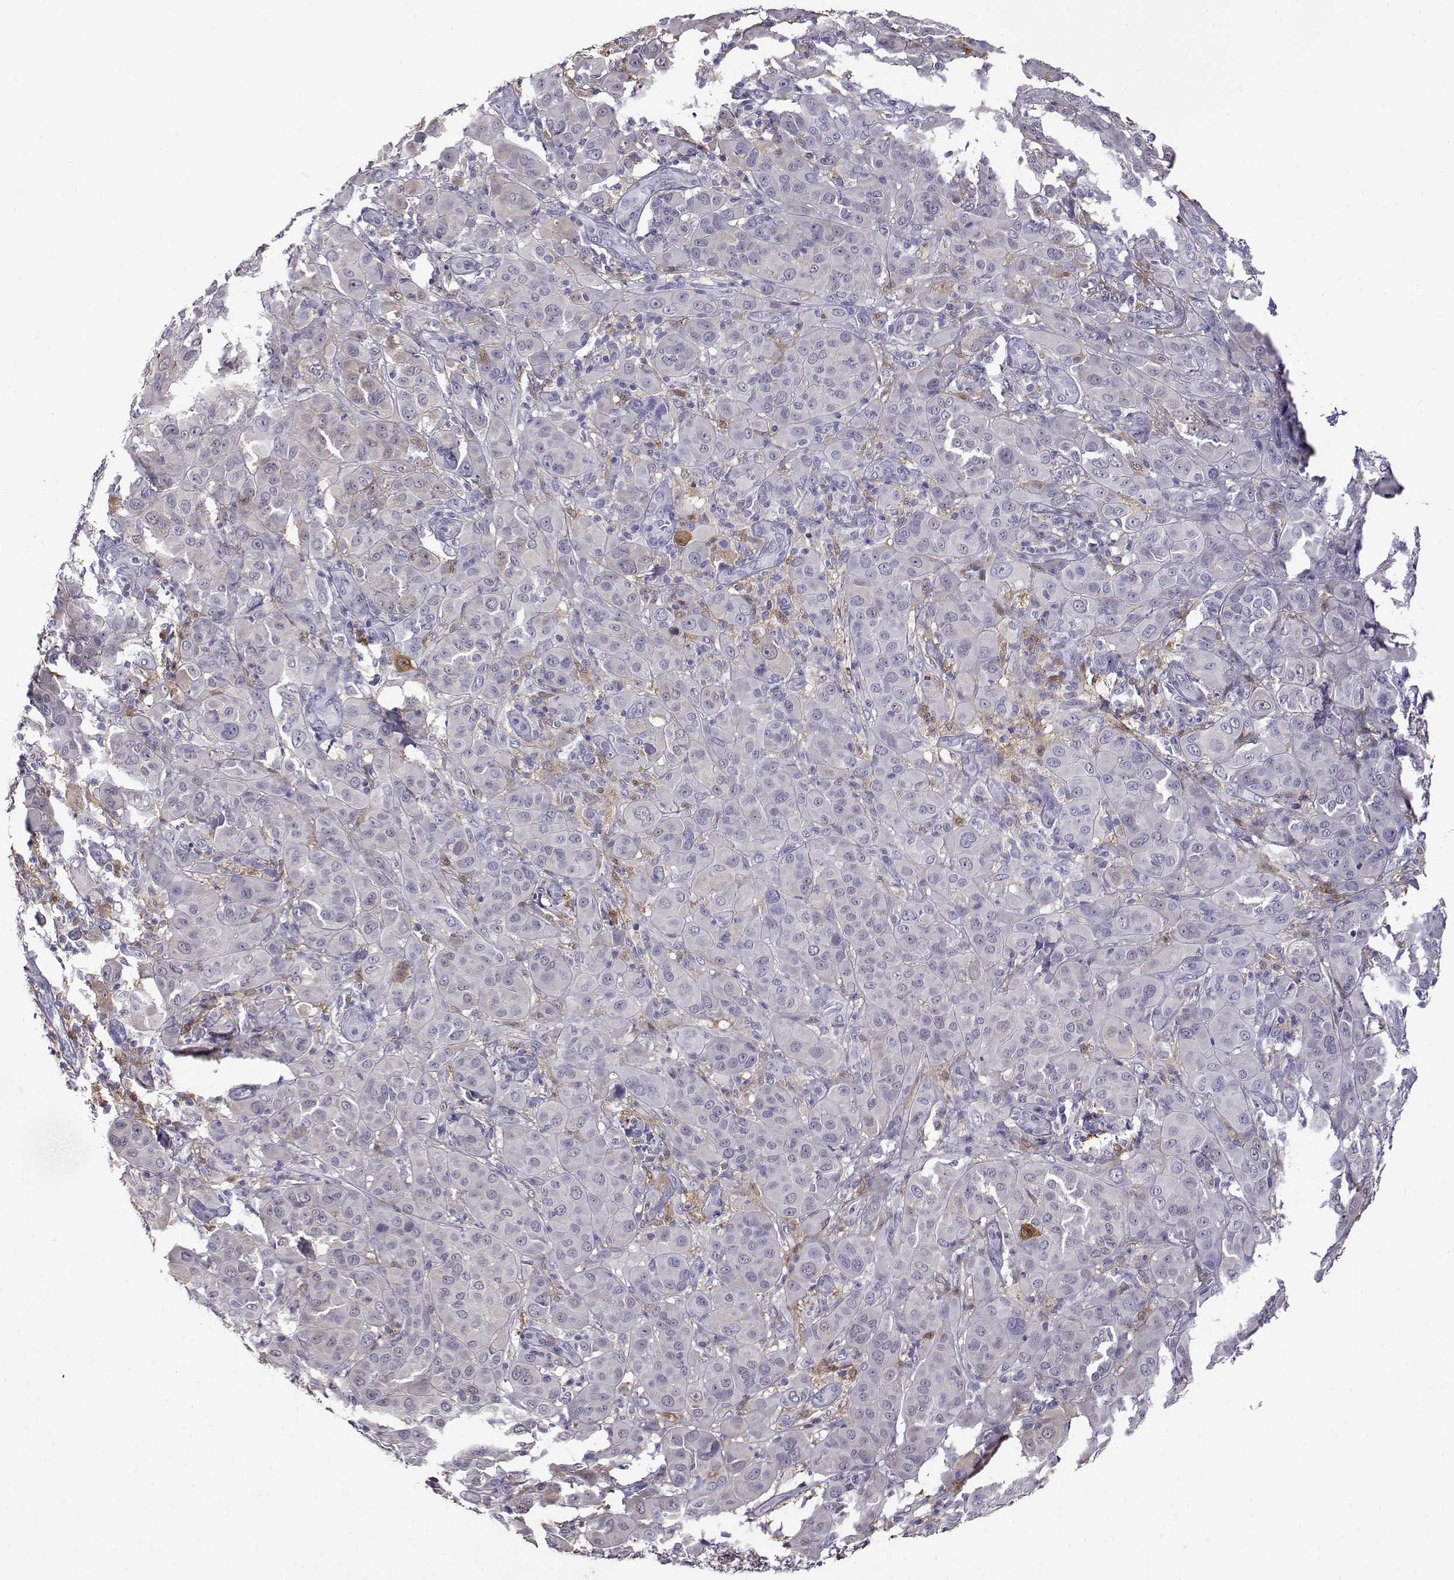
{"staining": {"intensity": "negative", "quantity": "none", "location": "none"}, "tissue": "melanoma", "cell_type": "Tumor cells", "image_type": "cancer", "snomed": [{"axis": "morphology", "description": "Malignant melanoma, NOS"}, {"axis": "topography", "description": "Skin"}], "caption": "There is no significant expression in tumor cells of melanoma.", "gene": "AKR1B1", "patient": {"sex": "female", "age": 87}}